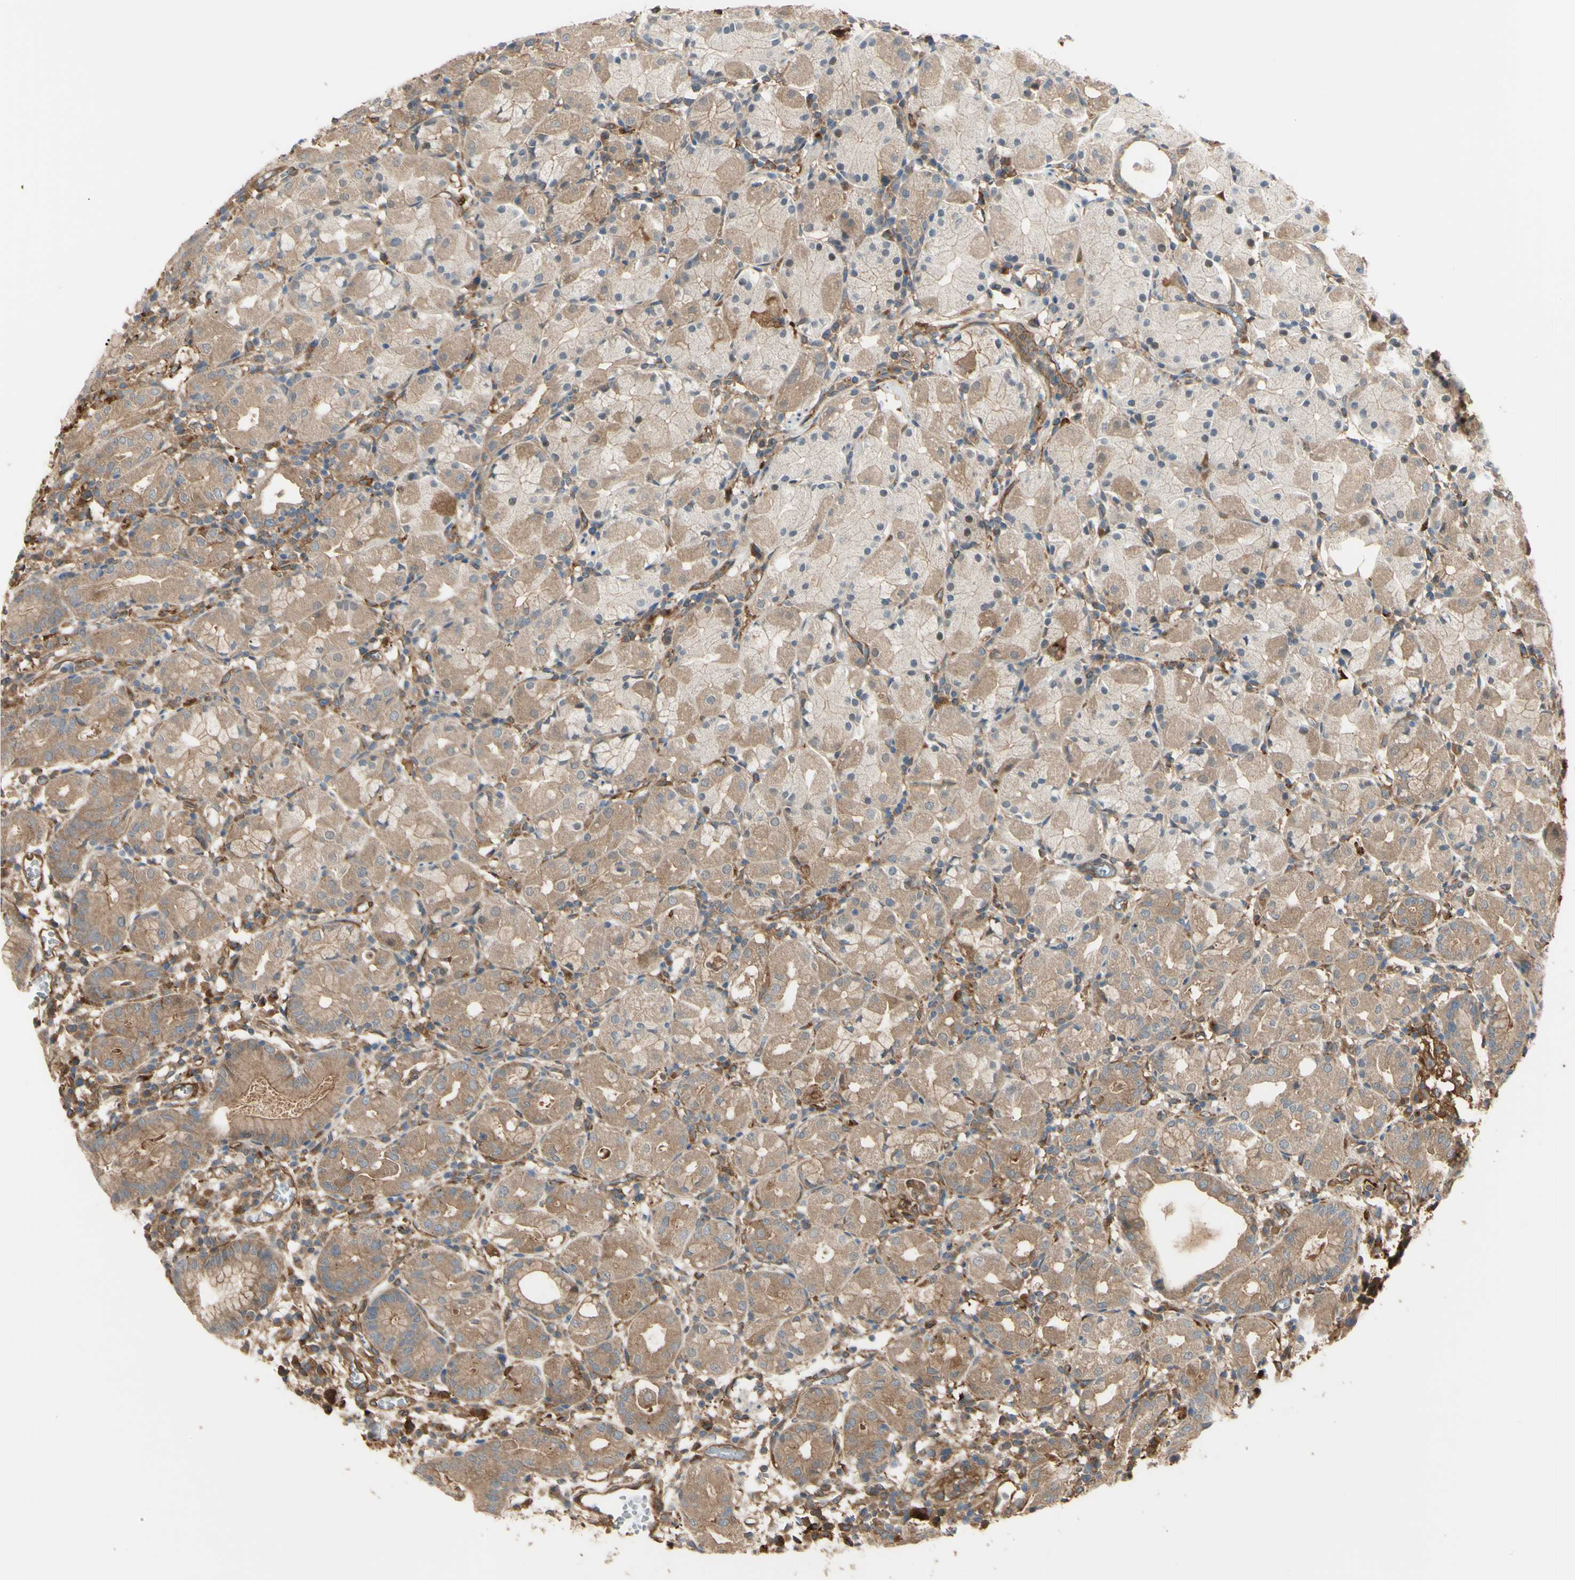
{"staining": {"intensity": "moderate", "quantity": ">75%", "location": "cytoplasmic/membranous"}, "tissue": "stomach", "cell_type": "Glandular cells", "image_type": "normal", "snomed": [{"axis": "morphology", "description": "Normal tissue, NOS"}, {"axis": "topography", "description": "Stomach"}, {"axis": "topography", "description": "Stomach, lower"}], "caption": "Human stomach stained for a protein (brown) reveals moderate cytoplasmic/membranous positive staining in approximately >75% of glandular cells.", "gene": "PTPN12", "patient": {"sex": "female", "age": 75}}